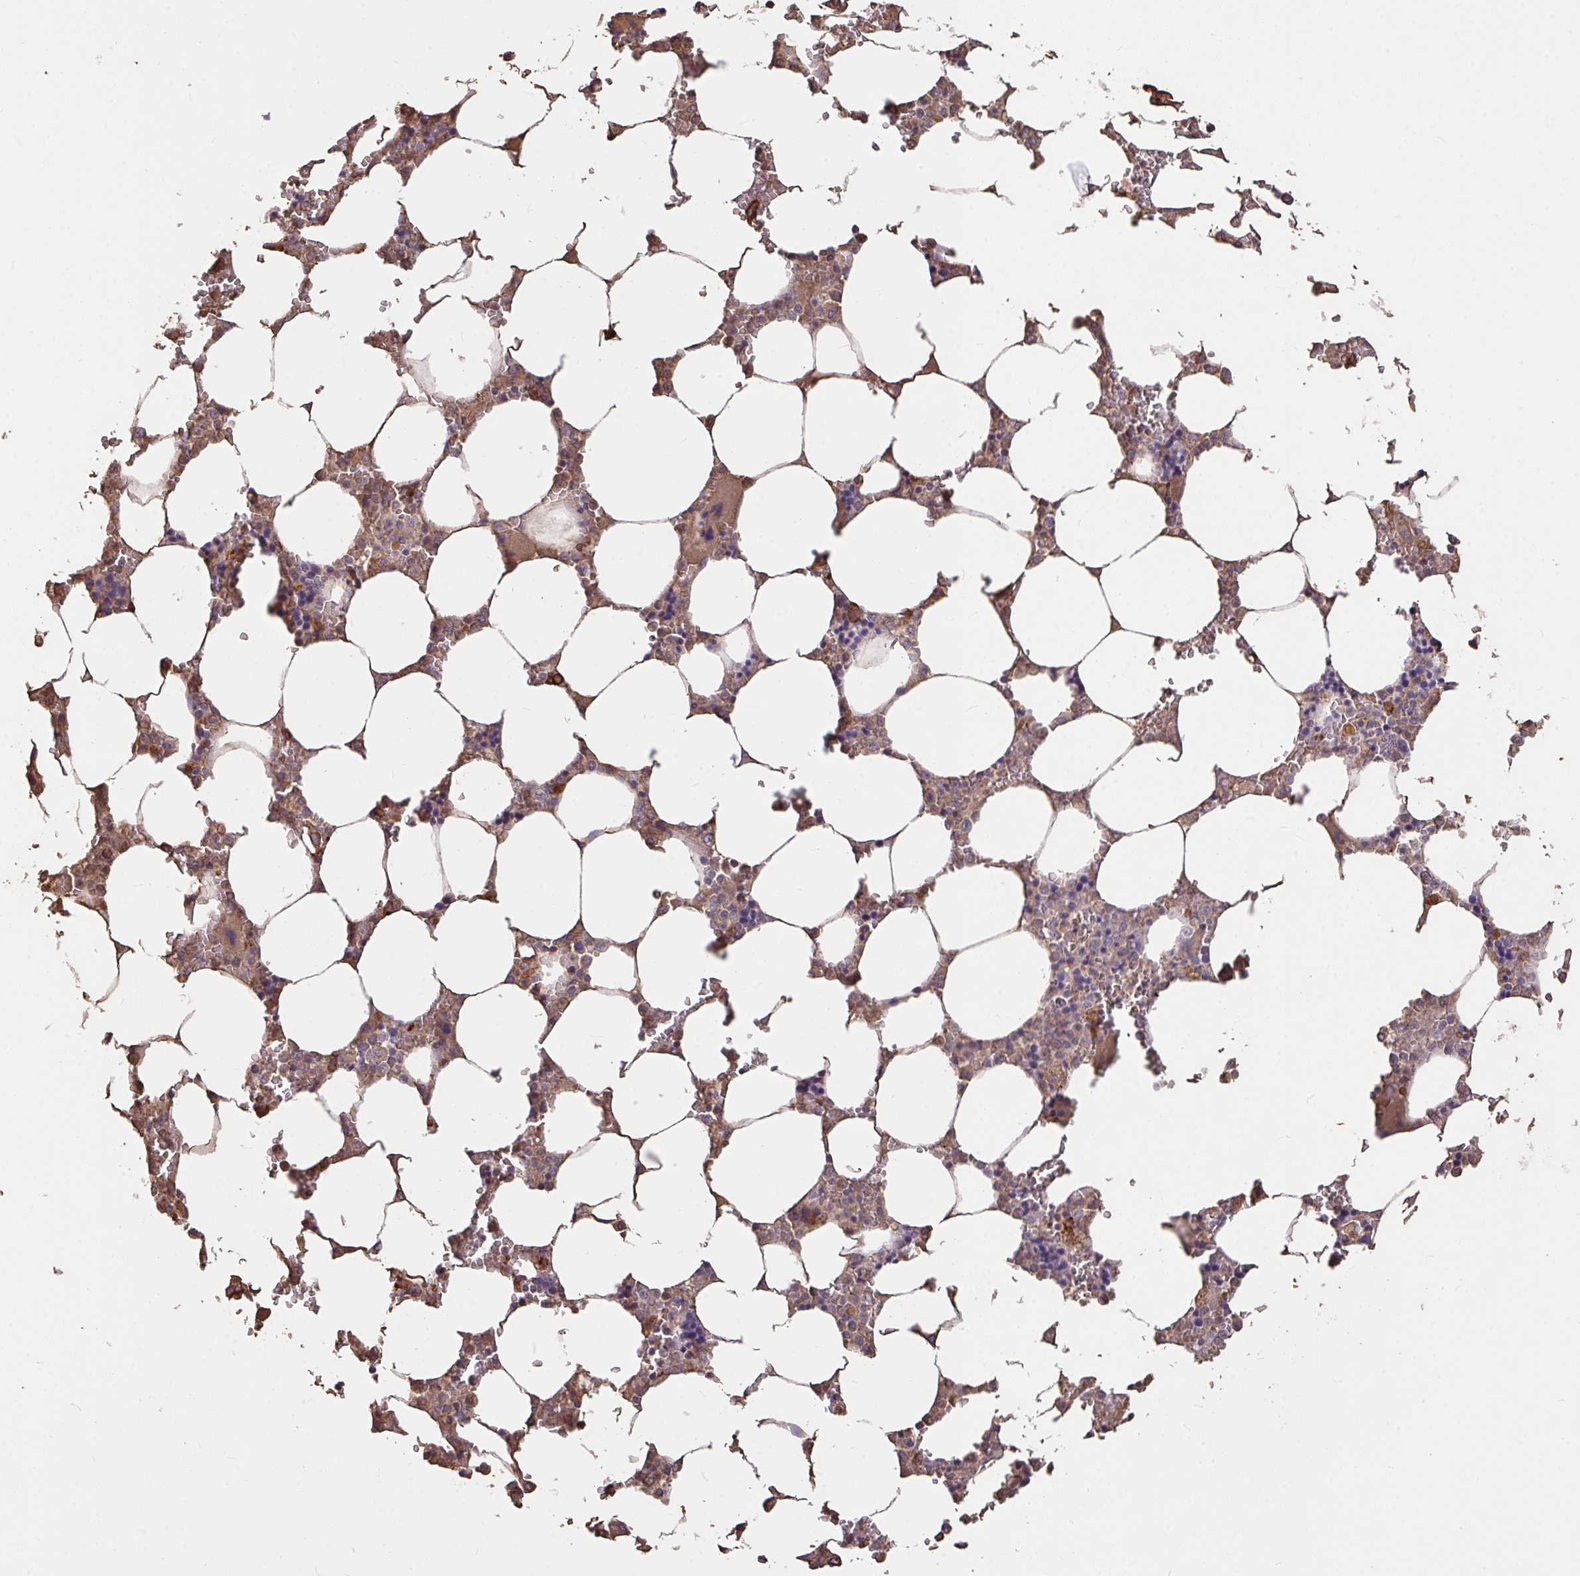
{"staining": {"intensity": "moderate", "quantity": "25%-75%", "location": "cytoplasmic/membranous"}, "tissue": "bone marrow", "cell_type": "Hematopoietic cells", "image_type": "normal", "snomed": [{"axis": "morphology", "description": "Normal tissue, NOS"}, {"axis": "topography", "description": "Bone marrow"}], "caption": "A brown stain labels moderate cytoplasmic/membranous positivity of a protein in hematopoietic cells of benign human bone marrow. The staining is performed using DAB brown chromogen to label protein expression. The nuclei are counter-stained blue using hematoxylin.", "gene": "FCER1A", "patient": {"sex": "male", "age": 64}}